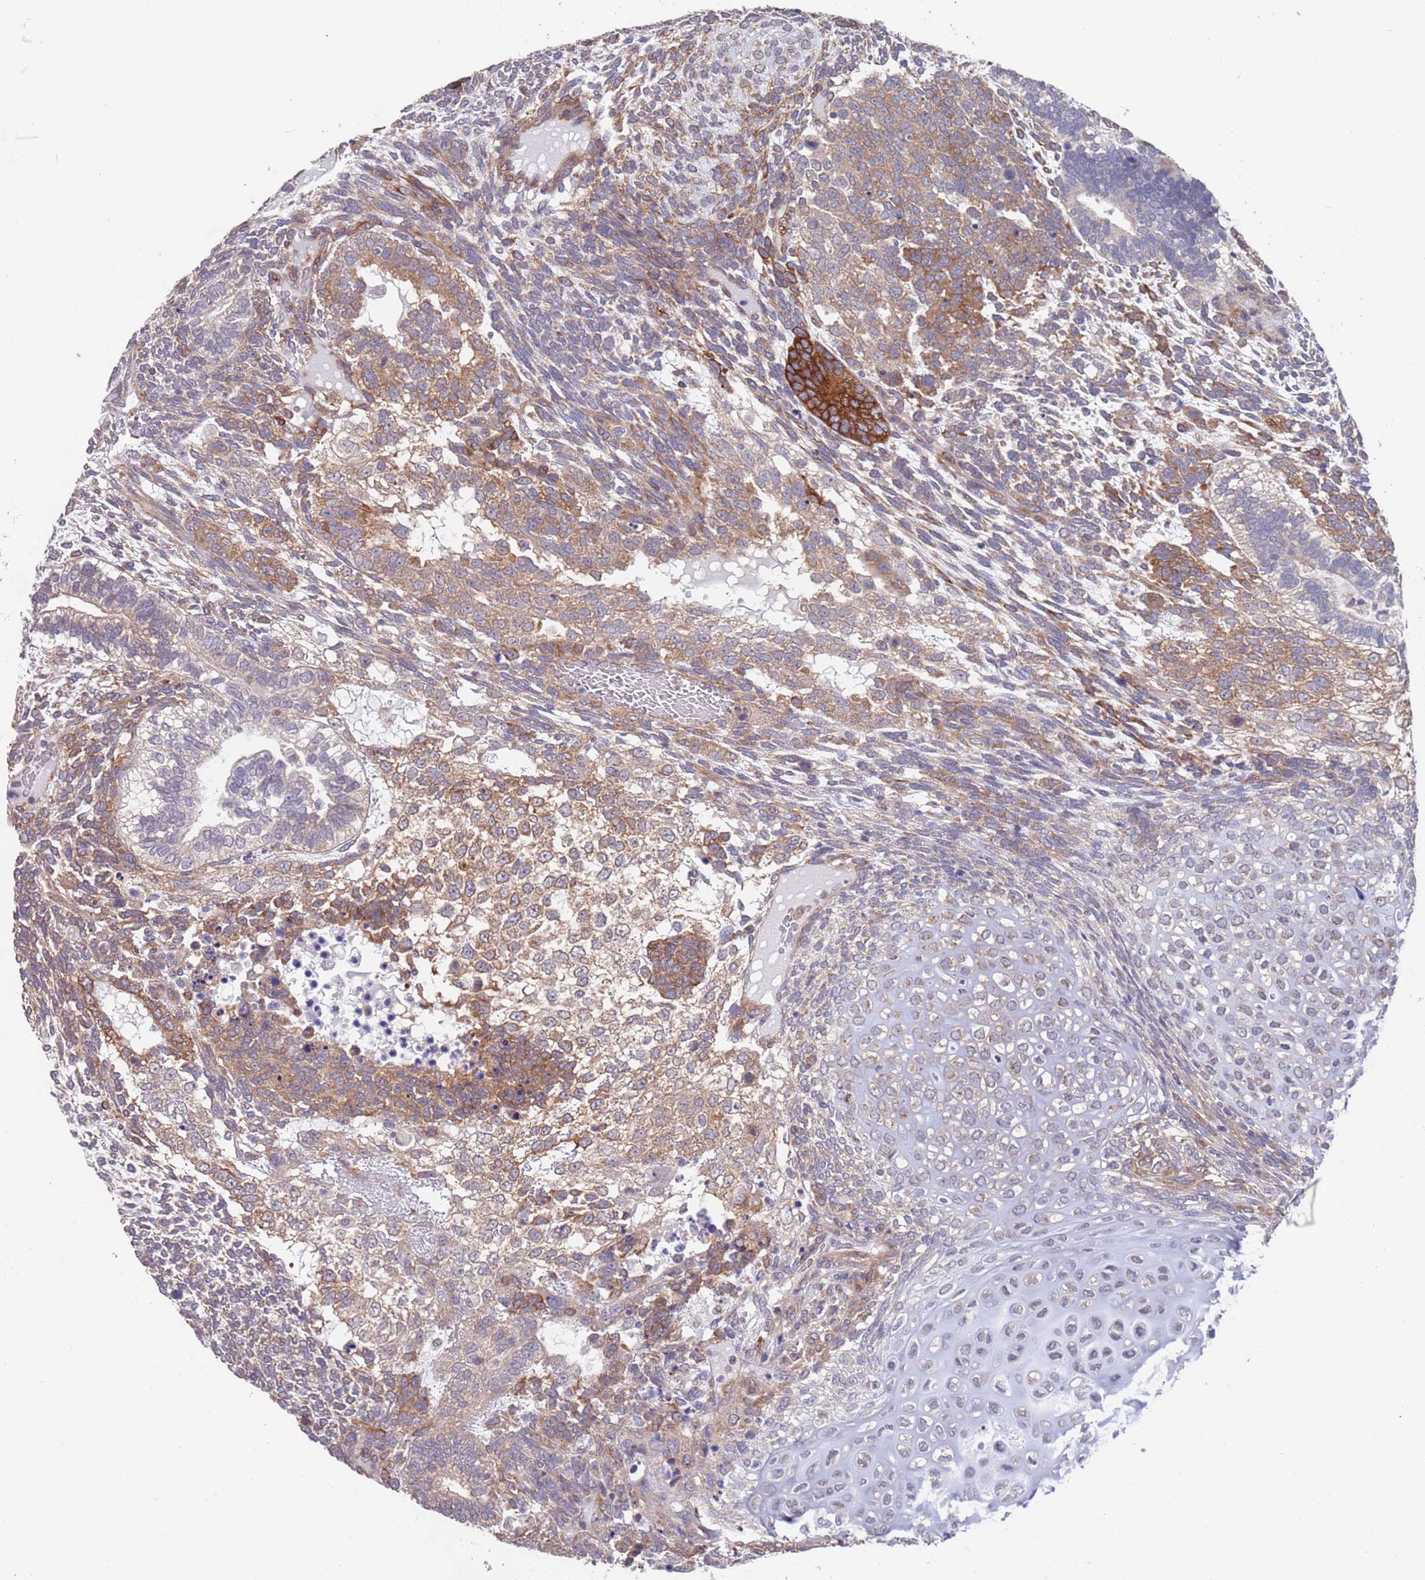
{"staining": {"intensity": "moderate", "quantity": ">75%", "location": "cytoplasmic/membranous"}, "tissue": "testis cancer", "cell_type": "Tumor cells", "image_type": "cancer", "snomed": [{"axis": "morphology", "description": "Carcinoma, Embryonal, NOS"}, {"axis": "topography", "description": "Testis"}], "caption": "Brown immunohistochemical staining in human embryonal carcinoma (testis) demonstrates moderate cytoplasmic/membranous positivity in about >75% of tumor cells. (DAB (3,3'-diaminobenzidine) IHC, brown staining for protein, blue staining for nuclei).", "gene": "ANK2", "patient": {"sex": "male", "age": 23}}